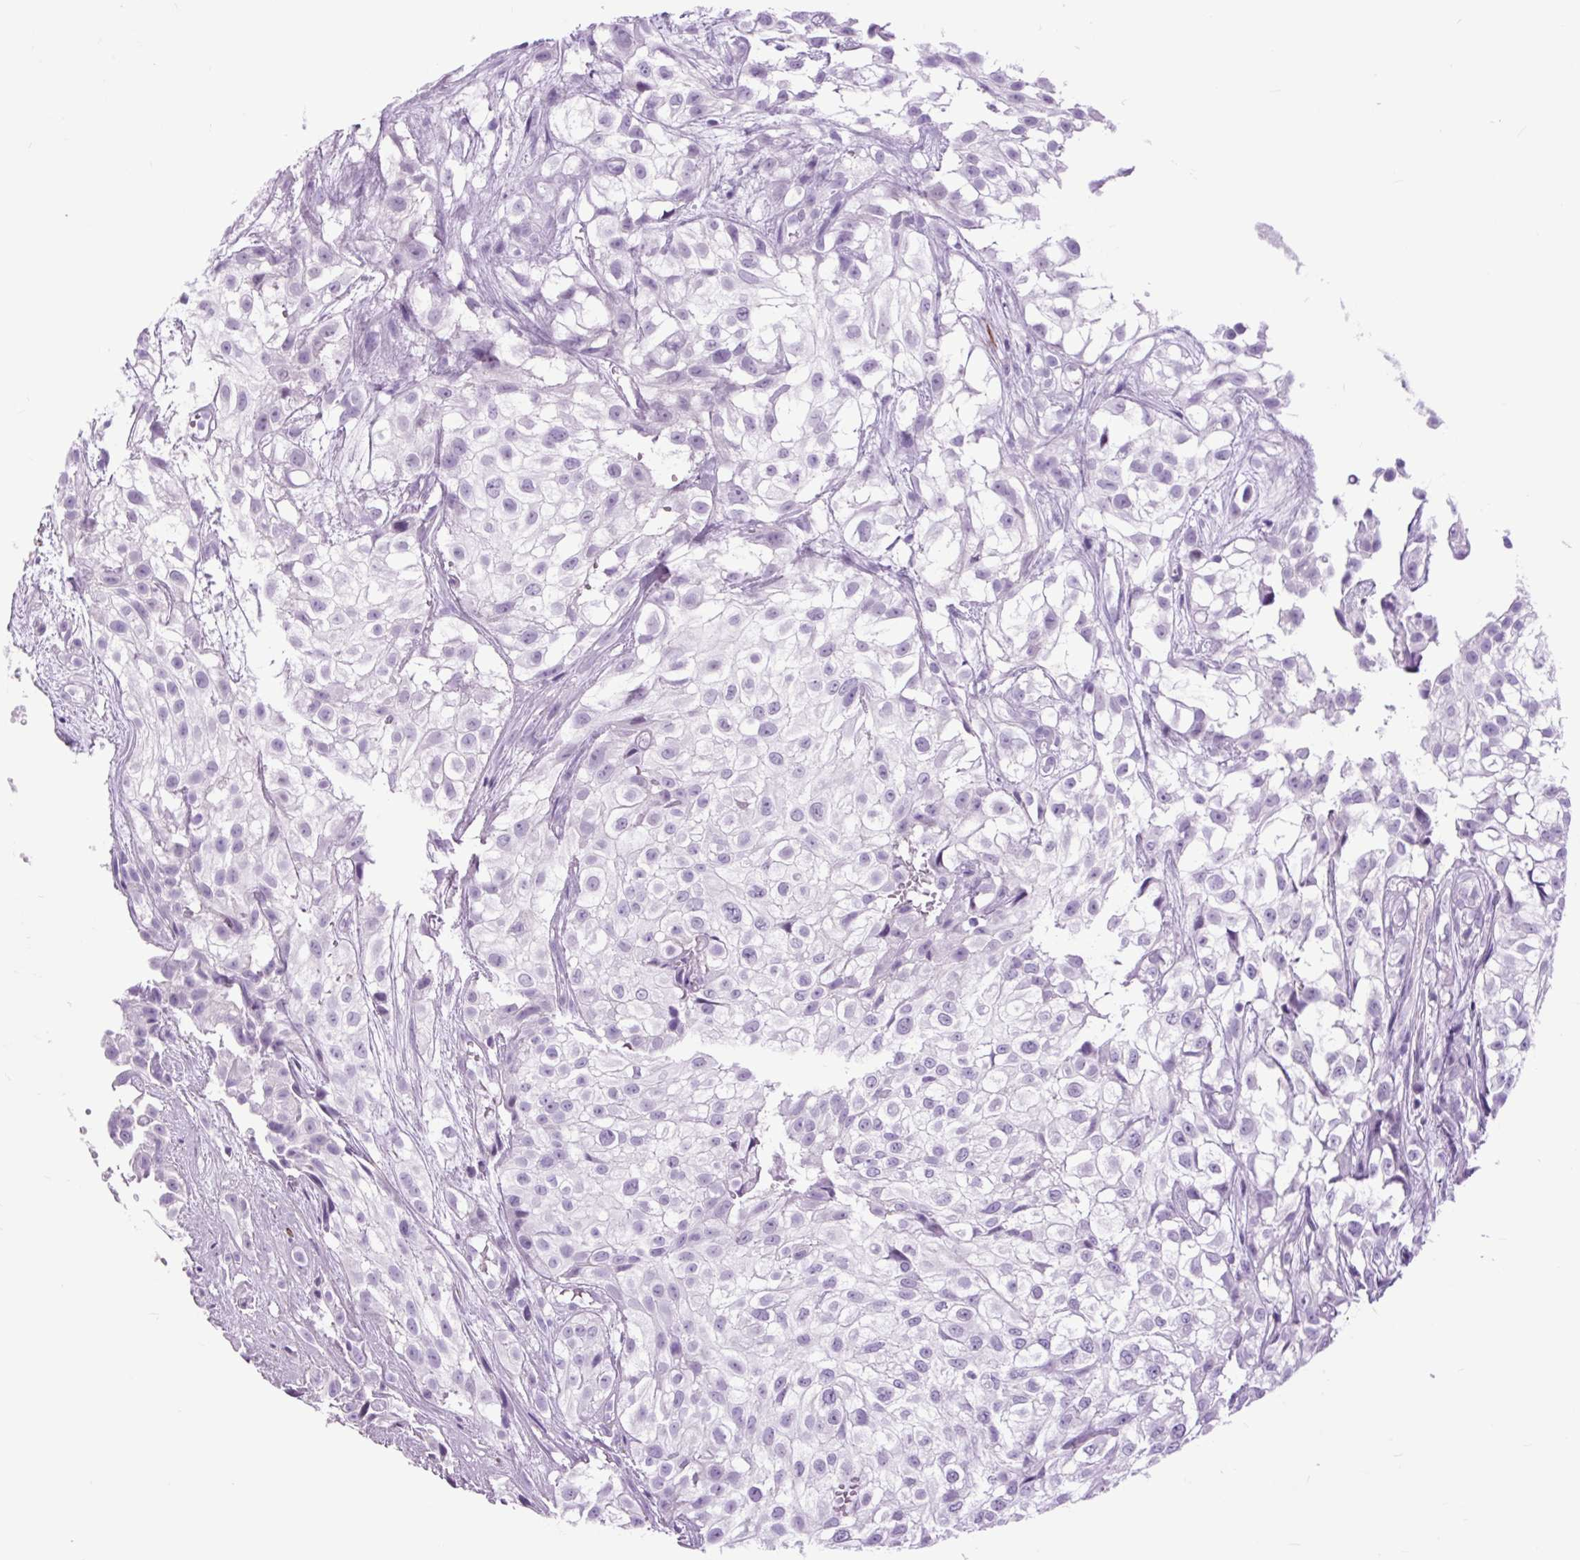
{"staining": {"intensity": "negative", "quantity": "none", "location": "none"}, "tissue": "urothelial cancer", "cell_type": "Tumor cells", "image_type": "cancer", "snomed": [{"axis": "morphology", "description": "Urothelial carcinoma, High grade"}, {"axis": "topography", "description": "Urinary bladder"}], "caption": "High-grade urothelial carcinoma was stained to show a protein in brown. There is no significant expression in tumor cells.", "gene": "DPP6", "patient": {"sex": "male", "age": 56}}